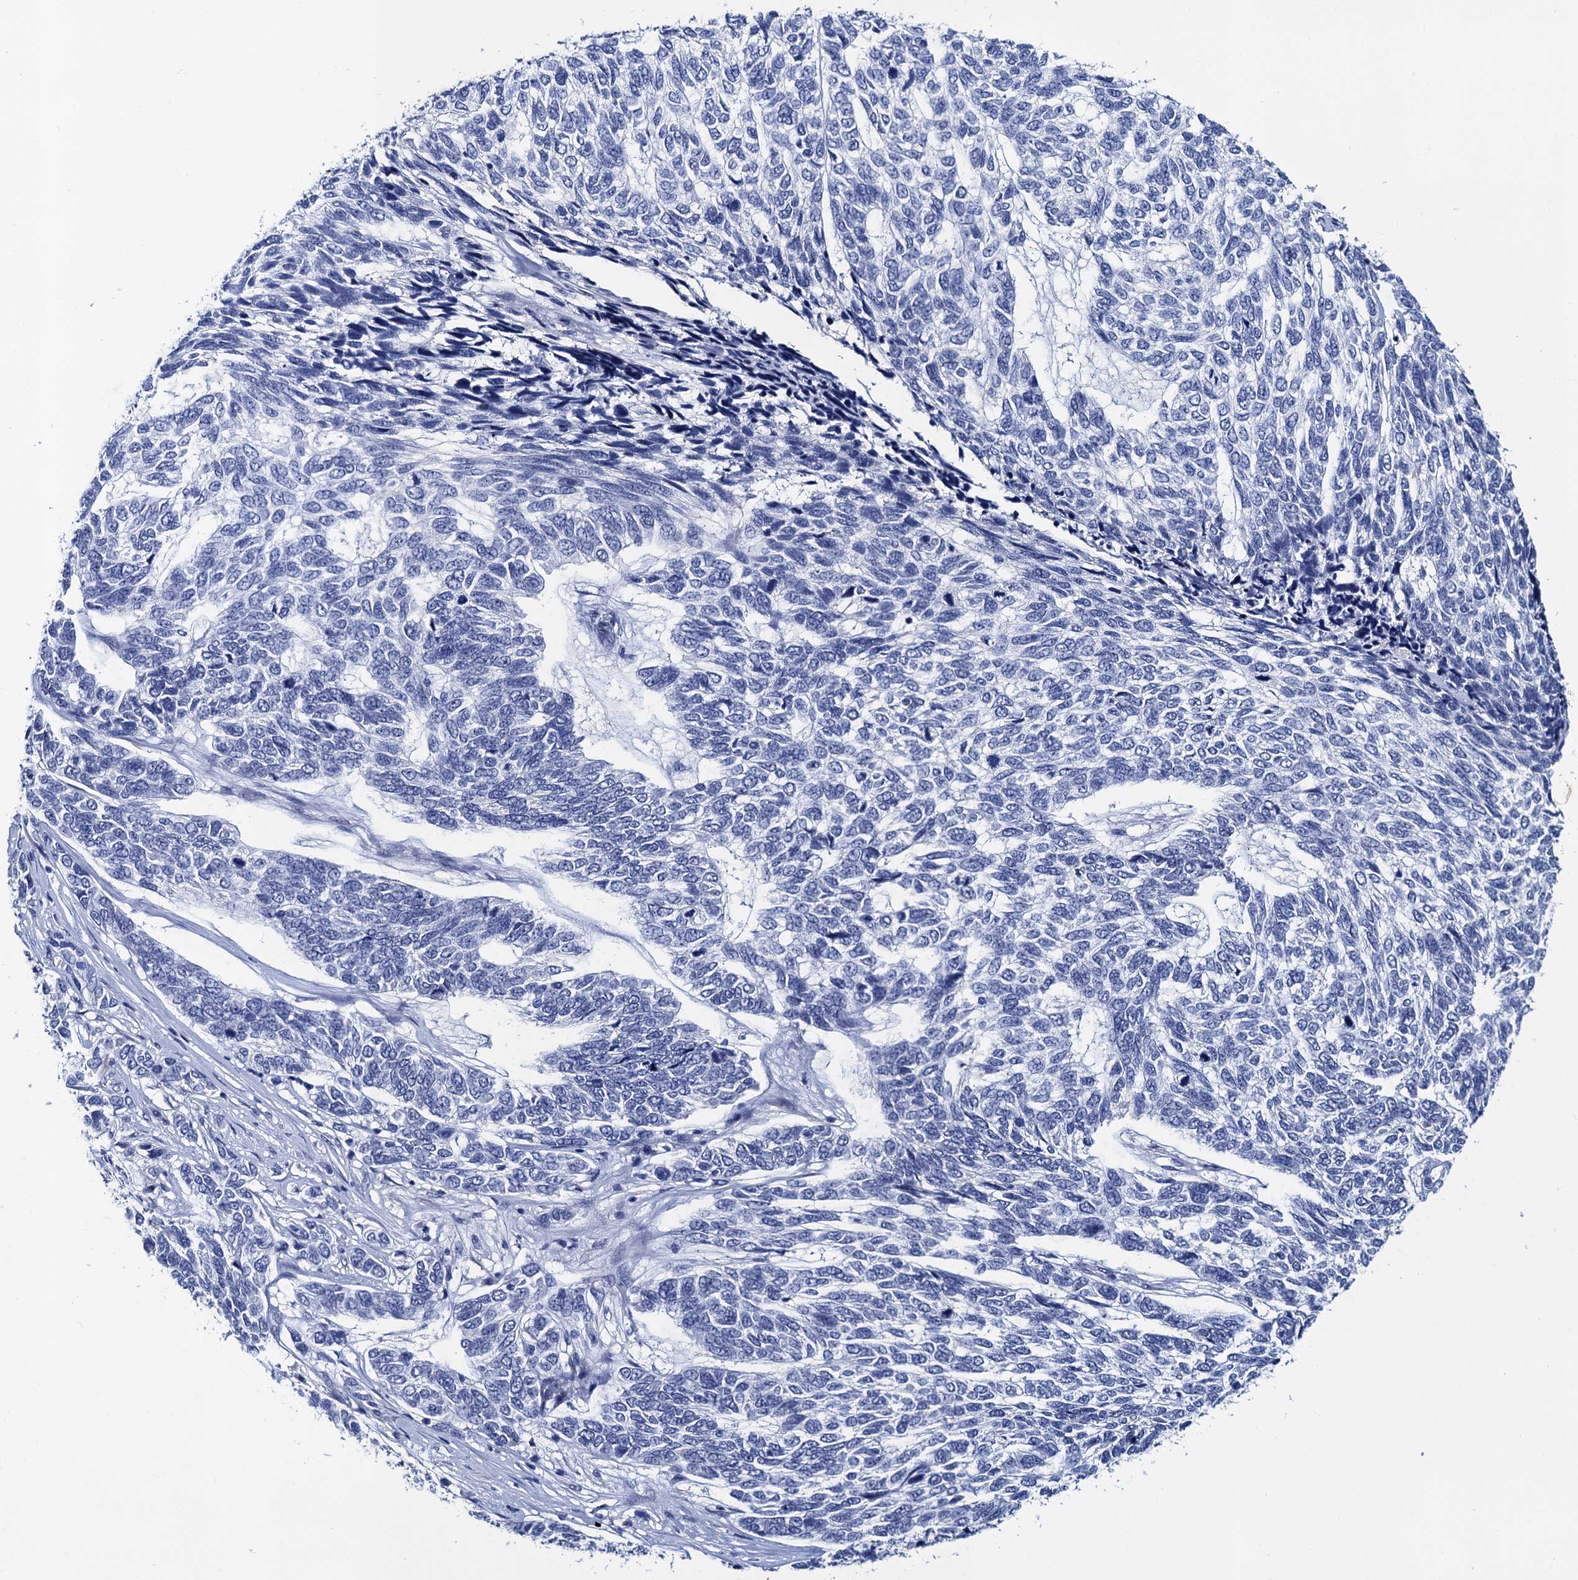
{"staining": {"intensity": "negative", "quantity": "none", "location": "none"}, "tissue": "skin cancer", "cell_type": "Tumor cells", "image_type": "cancer", "snomed": [{"axis": "morphology", "description": "Basal cell carcinoma"}, {"axis": "topography", "description": "Skin"}], "caption": "A histopathology image of skin cancer (basal cell carcinoma) stained for a protein shows no brown staining in tumor cells.", "gene": "LYPD3", "patient": {"sex": "female", "age": 65}}